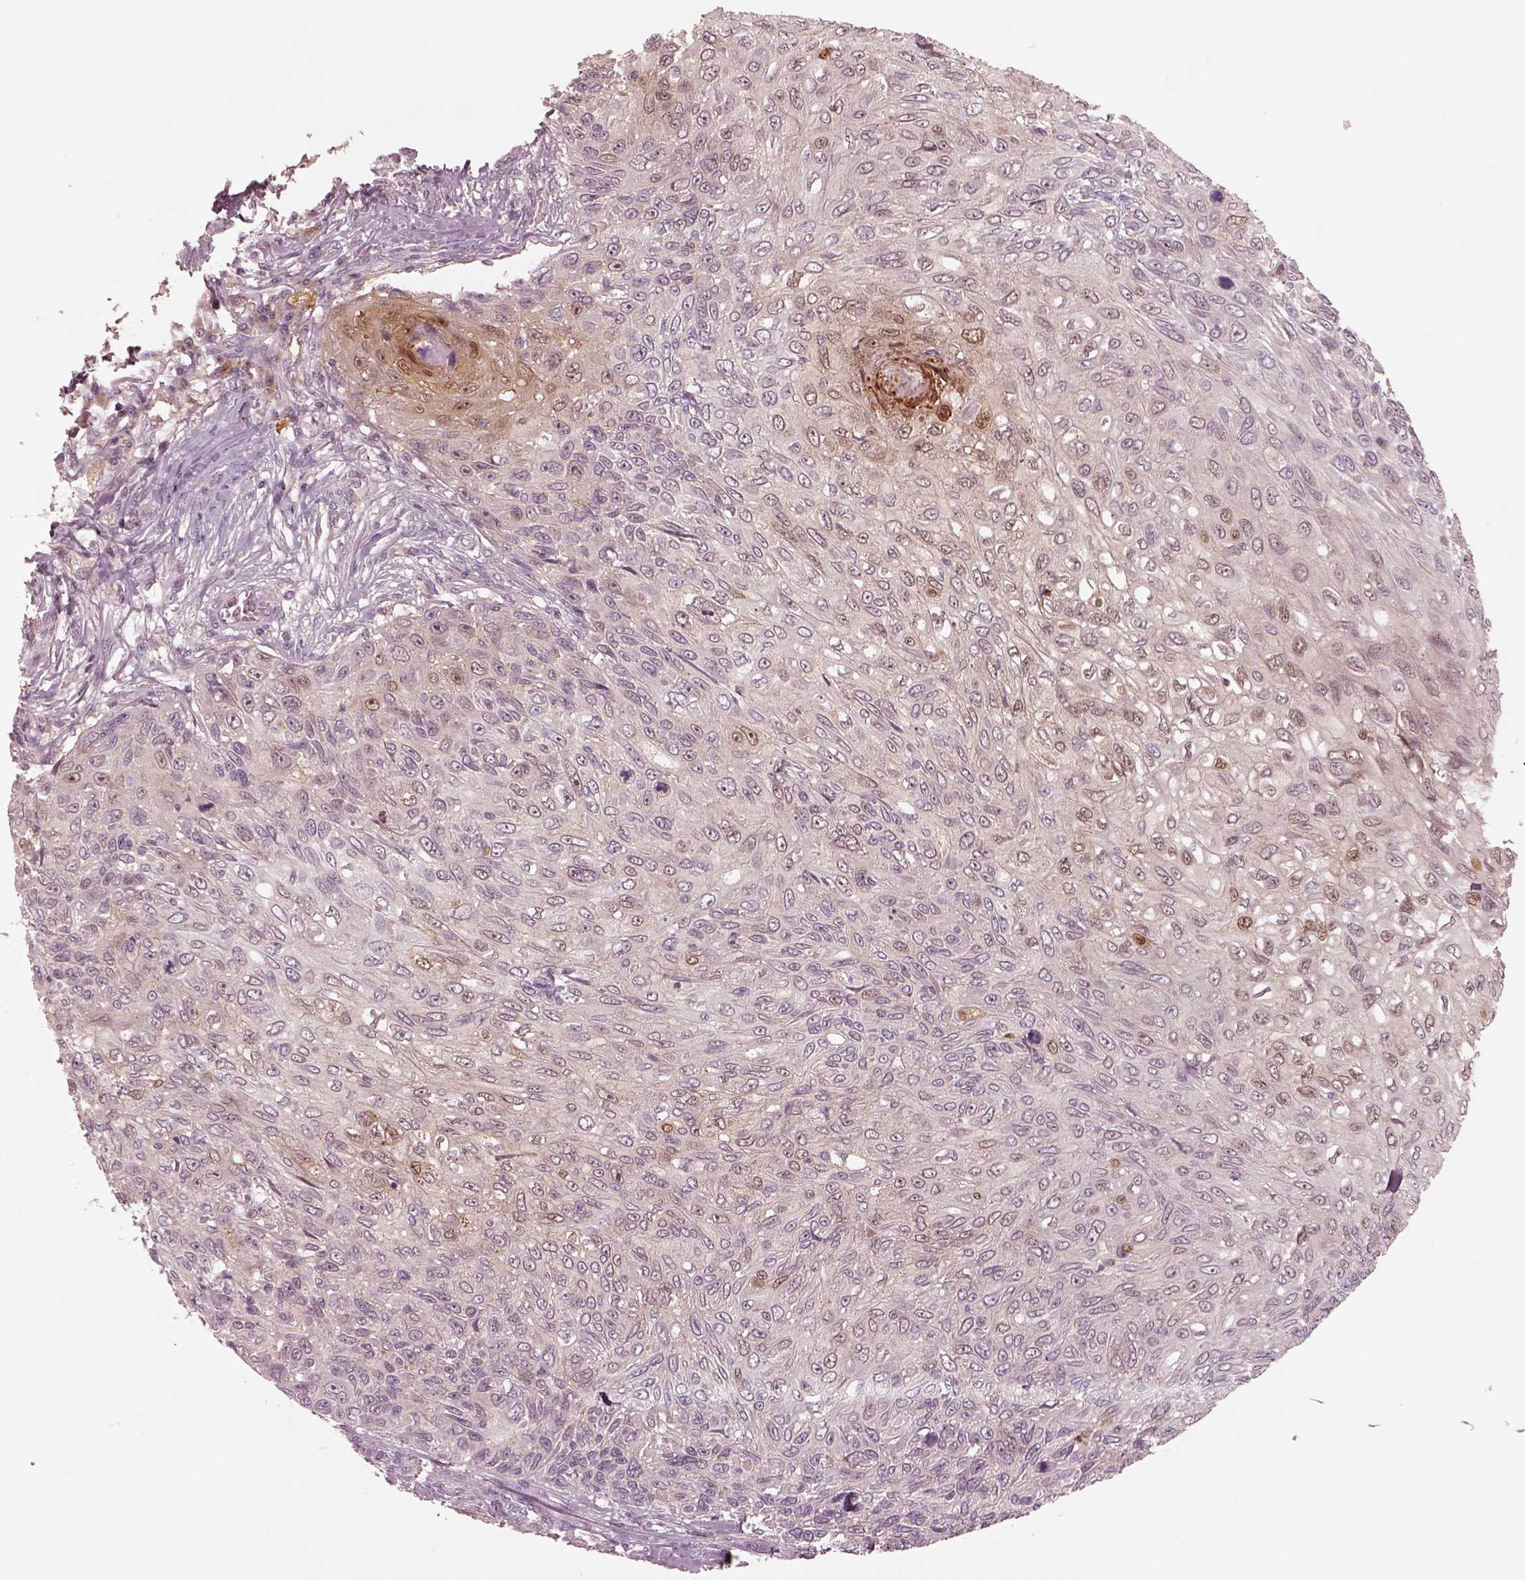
{"staining": {"intensity": "moderate", "quantity": "25%-75%", "location": "cytoplasmic/membranous,nuclear"}, "tissue": "skin cancer", "cell_type": "Tumor cells", "image_type": "cancer", "snomed": [{"axis": "morphology", "description": "Squamous cell carcinoma, NOS"}, {"axis": "topography", "description": "Skin"}], "caption": "A photomicrograph of squamous cell carcinoma (skin) stained for a protein shows moderate cytoplasmic/membranous and nuclear brown staining in tumor cells. (DAB IHC, brown staining for protein, blue staining for nuclei).", "gene": "SDCBP2", "patient": {"sex": "male", "age": 92}}